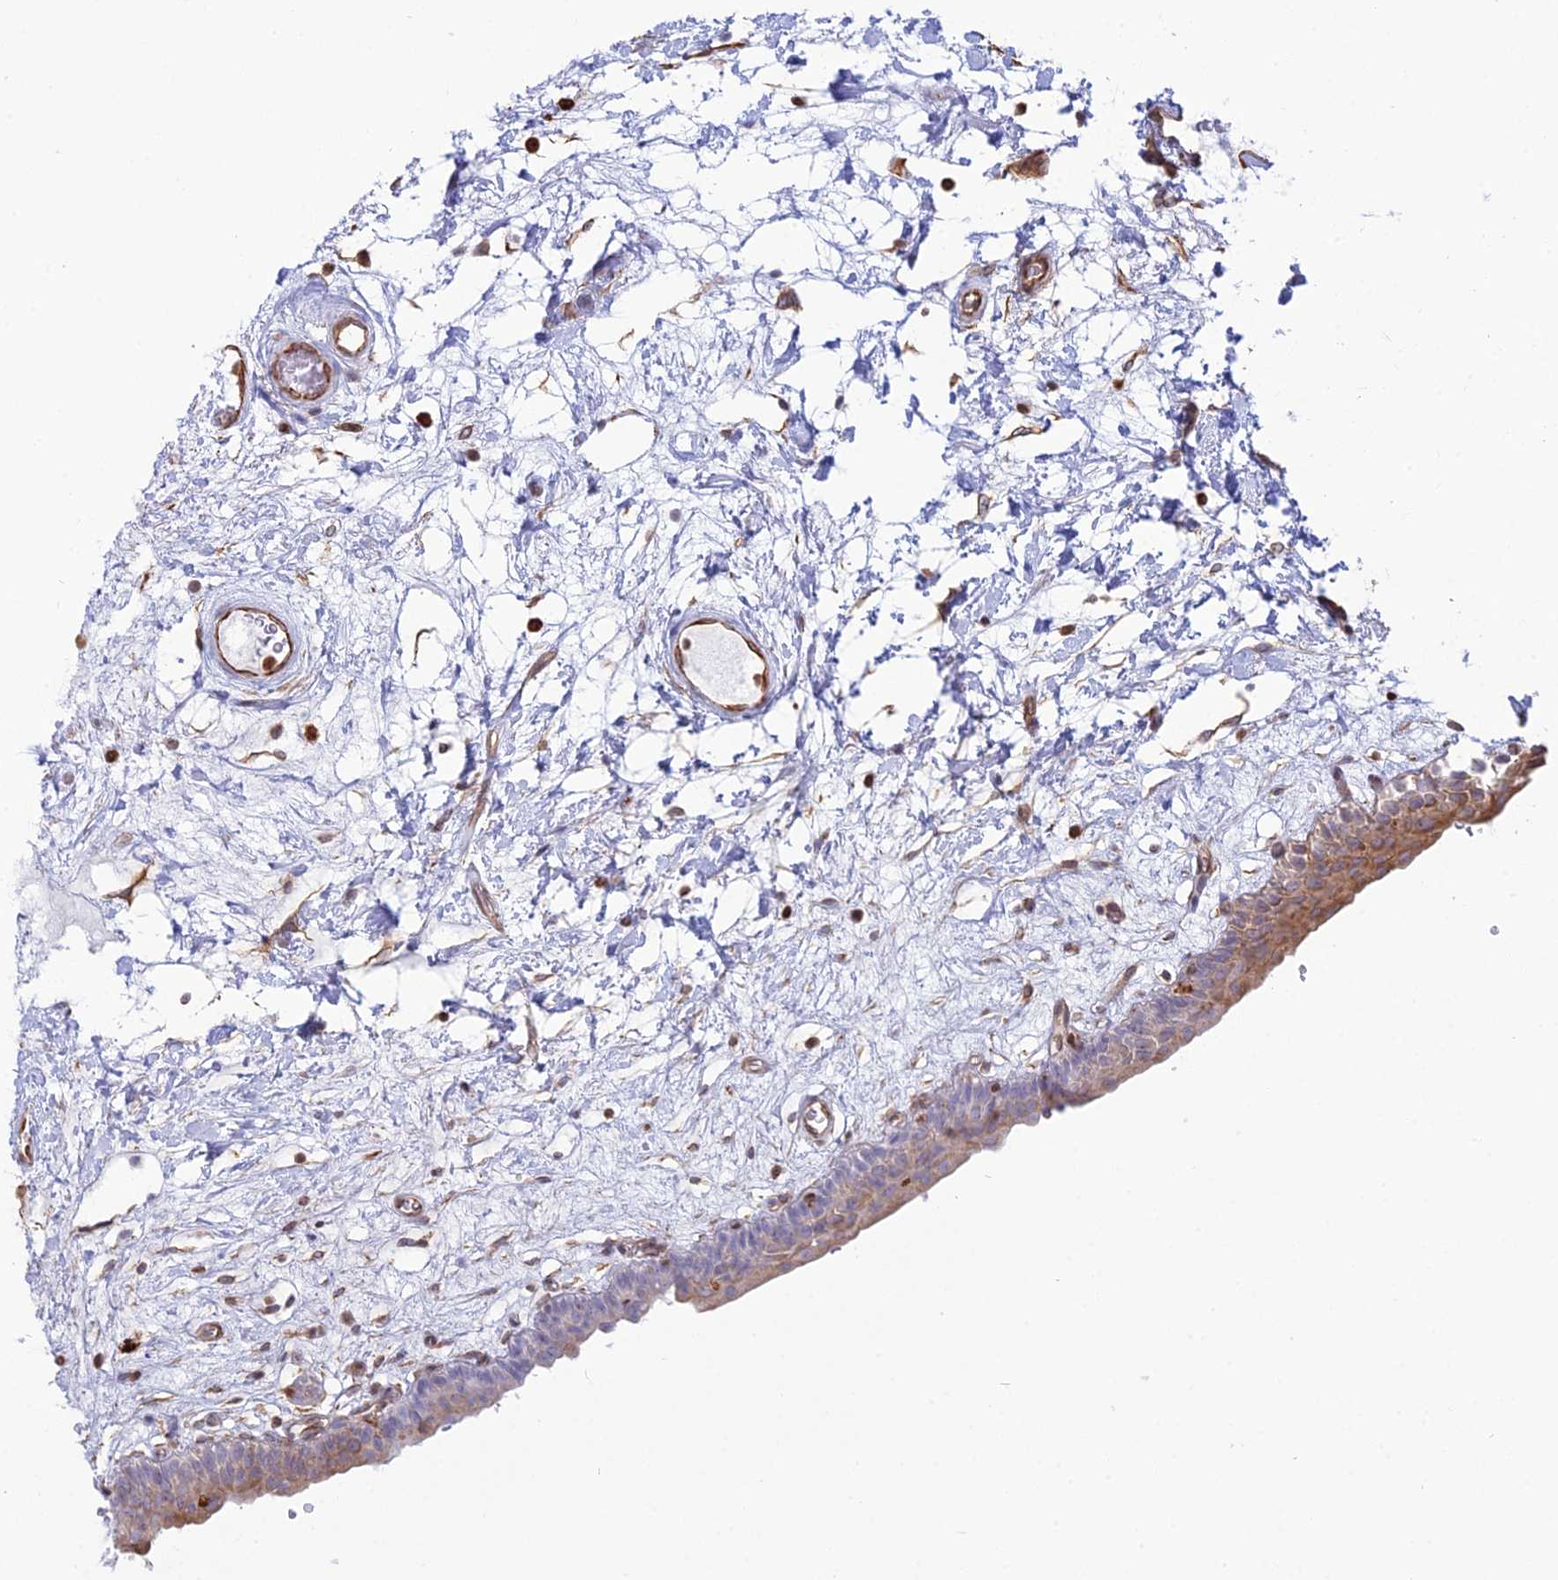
{"staining": {"intensity": "weak", "quantity": "25%-75%", "location": "cytoplasmic/membranous"}, "tissue": "urinary bladder", "cell_type": "Urothelial cells", "image_type": "normal", "snomed": [{"axis": "morphology", "description": "Normal tissue, NOS"}, {"axis": "topography", "description": "Urinary bladder"}], "caption": "Immunohistochemical staining of benign human urinary bladder exhibits 25%-75% levels of weak cytoplasmic/membranous protein positivity in approximately 25%-75% of urothelial cells. (brown staining indicates protein expression, while blue staining denotes nuclei).", "gene": "APOBR", "patient": {"sex": "male", "age": 83}}